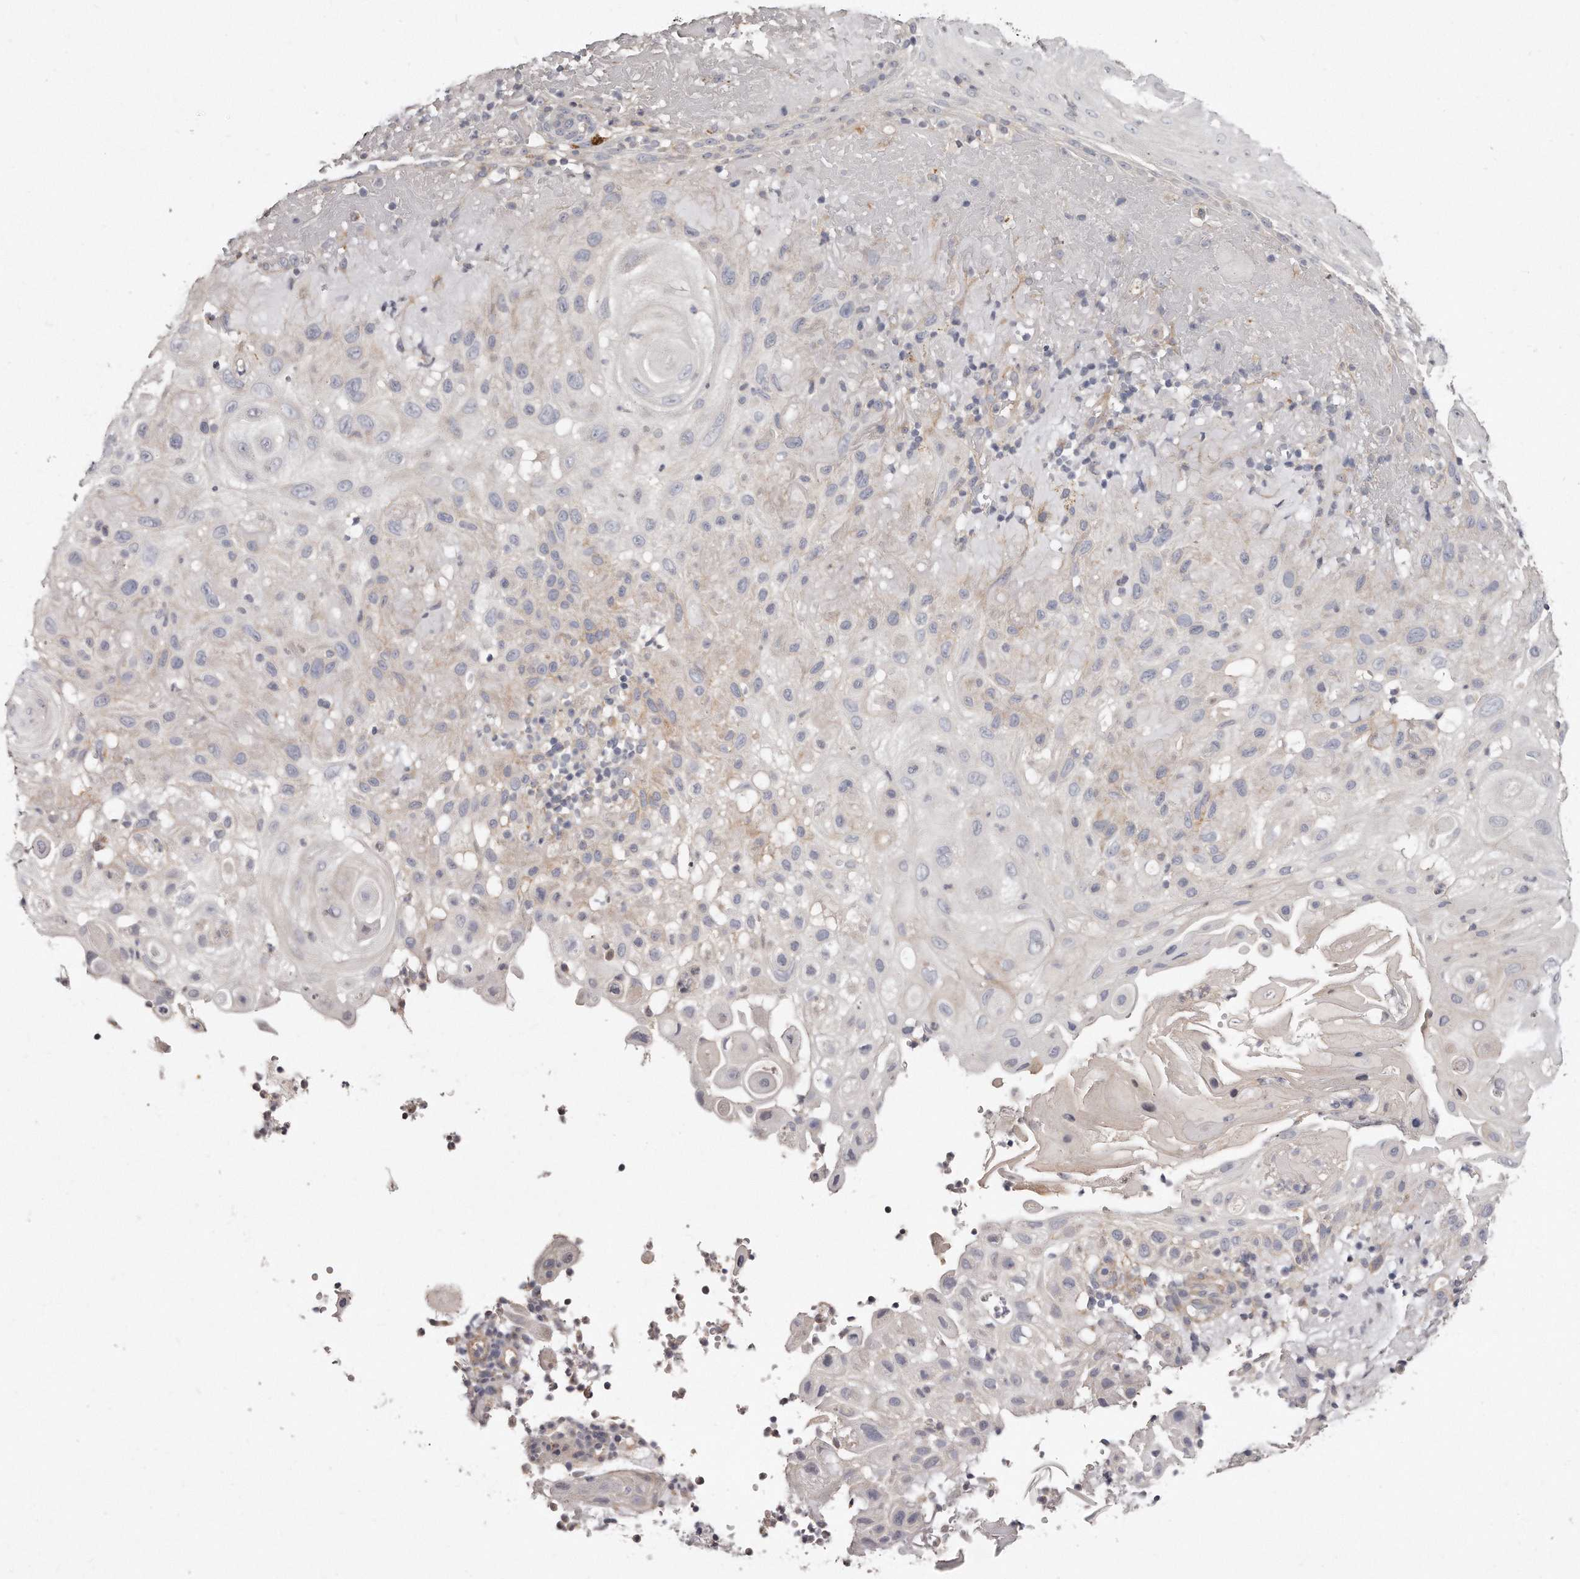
{"staining": {"intensity": "negative", "quantity": "none", "location": "none"}, "tissue": "skin cancer", "cell_type": "Tumor cells", "image_type": "cancer", "snomed": [{"axis": "morphology", "description": "Normal tissue, NOS"}, {"axis": "morphology", "description": "Squamous cell carcinoma, NOS"}, {"axis": "topography", "description": "Skin"}], "caption": "The image shows no staining of tumor cells in skin squamous cell carcinoma. (DAB (3,3'-diaminobenzidine) IHC, high magnification).", "gene": "TTLL4", "patient": {"sex": "female", "age": 96}}